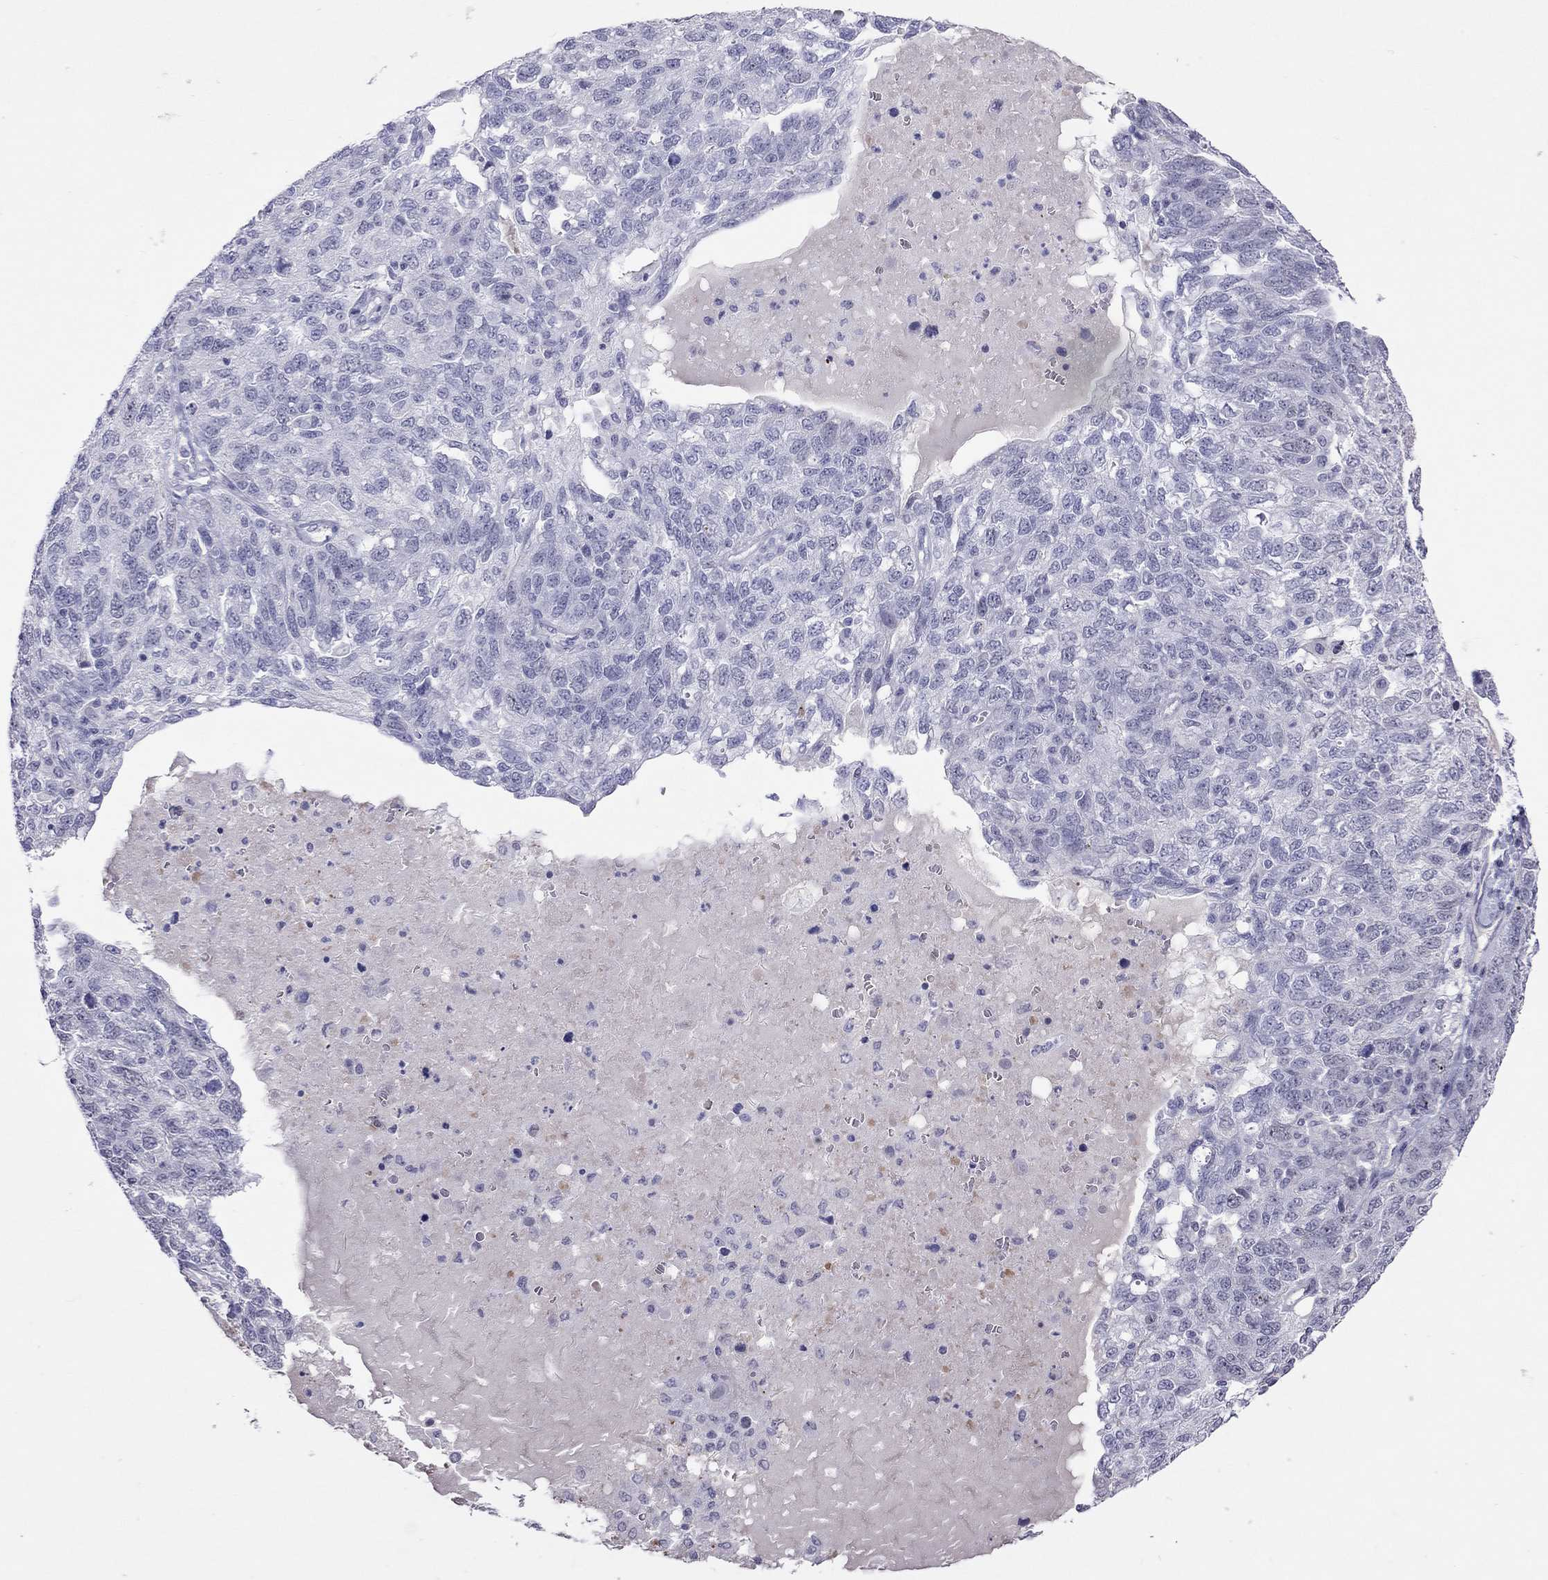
{"staining": {"intensity": "negative", "quantity": "none", "location": "none"}, "tissue": "ovarian cancer", "cell_type": "Tumor cells", "image_type": "cancer", "snomed": [{"axis": "morphology", "description": "Cystadenocarcinoma, serous, NOS"}, {"axis": "topography", "description": "Ovary"}], "caption": "IHC photomicrograph of serous cystadenocarcinoma (ovarian) stained for a protein (brown), which shows no staining in tumor cells.", "gene": "JHY", "patient": {"sex": "female", "age": 71}}